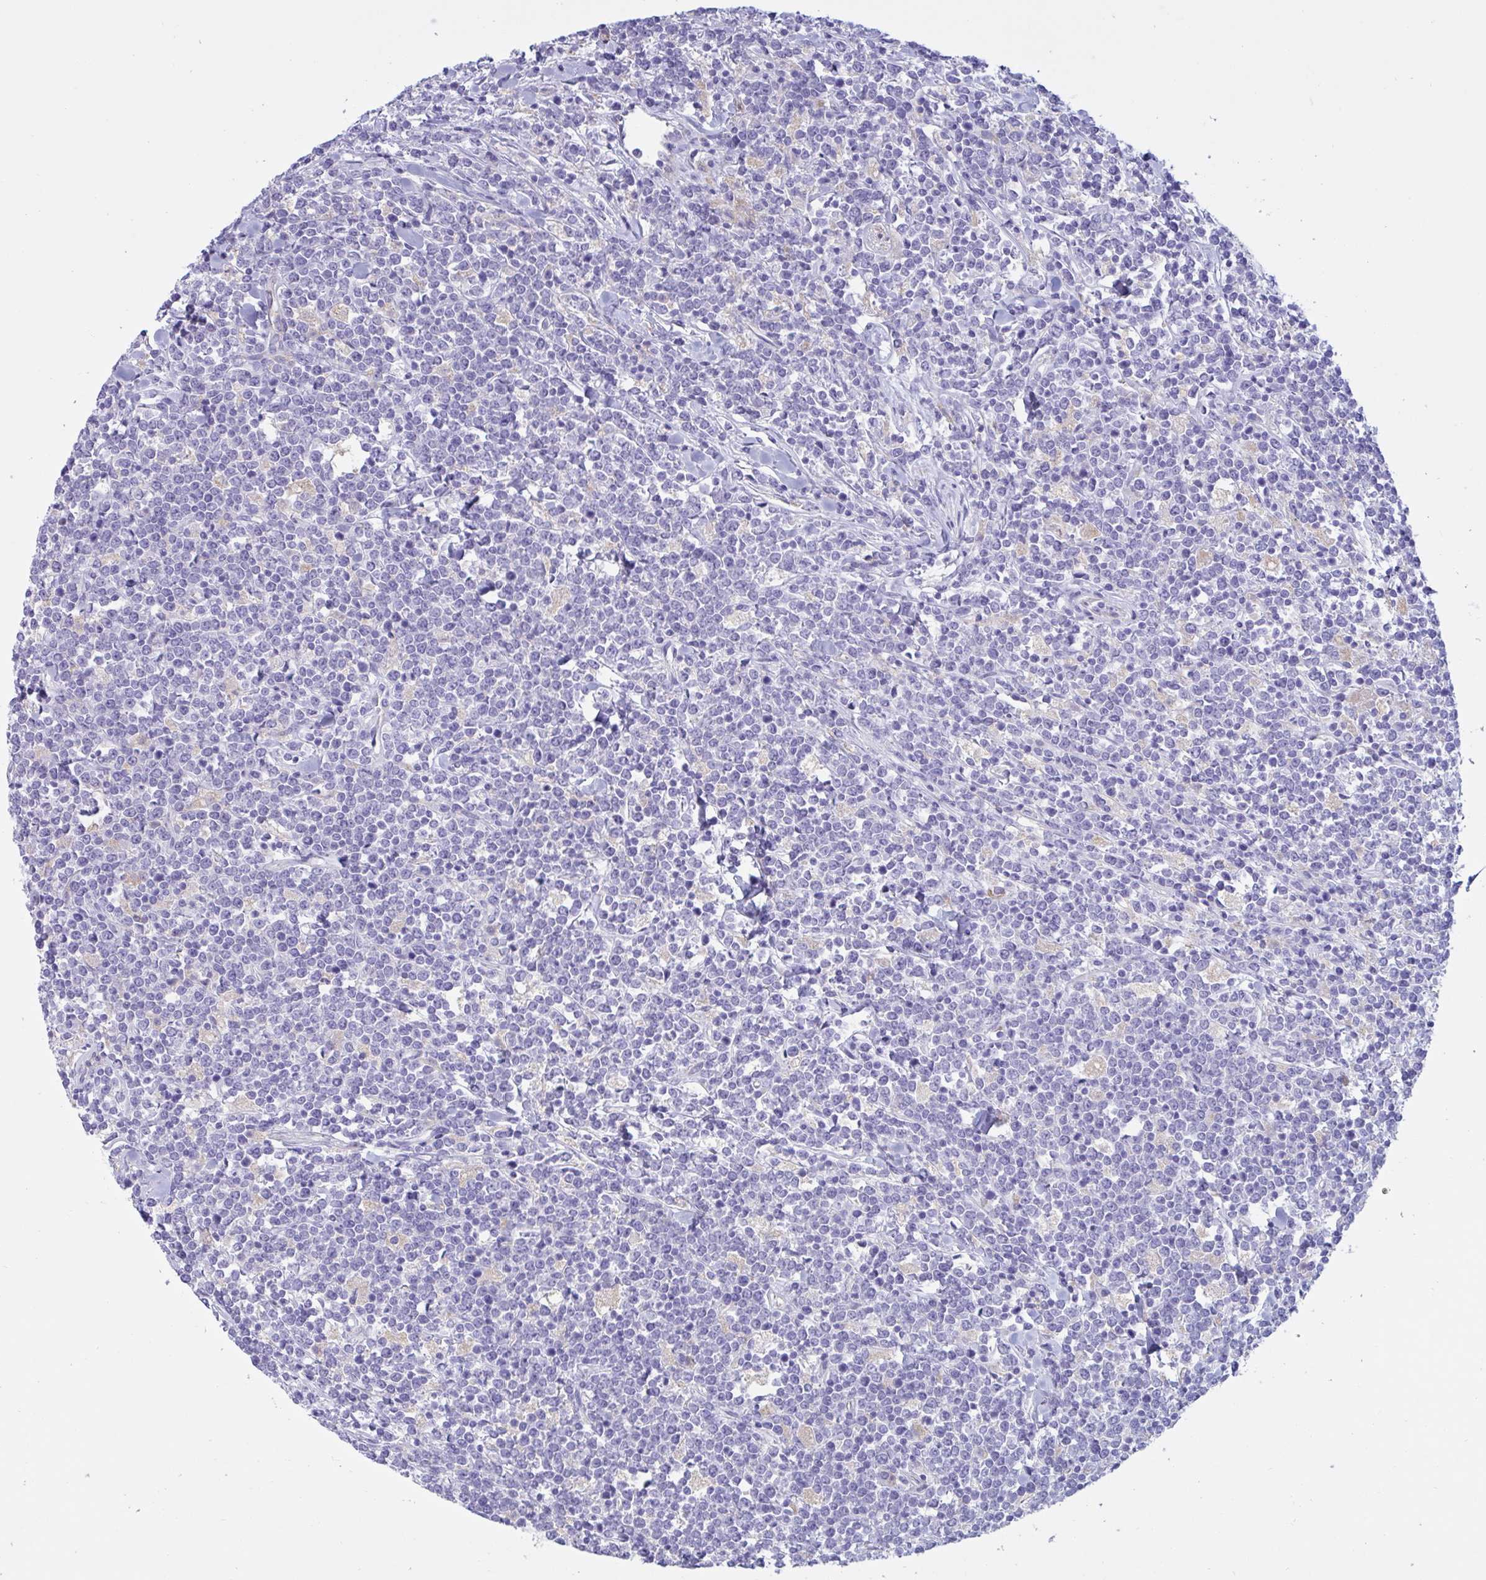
{"staining": {"intensity": "negative", "quantity": "none", "location": "none"}, "tissue": "lymphoma", "cell_type": "Tumor cells", "image_type": "cancer", "snomed": [{"axis": "morphology", "description": "Malignant lymphoma, non-Hodgkin's type, High grade"}, {"axis": "topography", "description": "Small intestine"}, {"axis": "topography", "description": "Colon"}], "caption": "Immunohistochemistry (IHC) micrograph of neoplastic tissue: human high-grade malignant lymphoma, non-Hodgkin's type stained with DAB (3,3'-diaminobenzidine) displays no significant protein positivity in tumor cells.", "gene": "RPL22L1", "patient": {"sex": "male", "age": 8}}